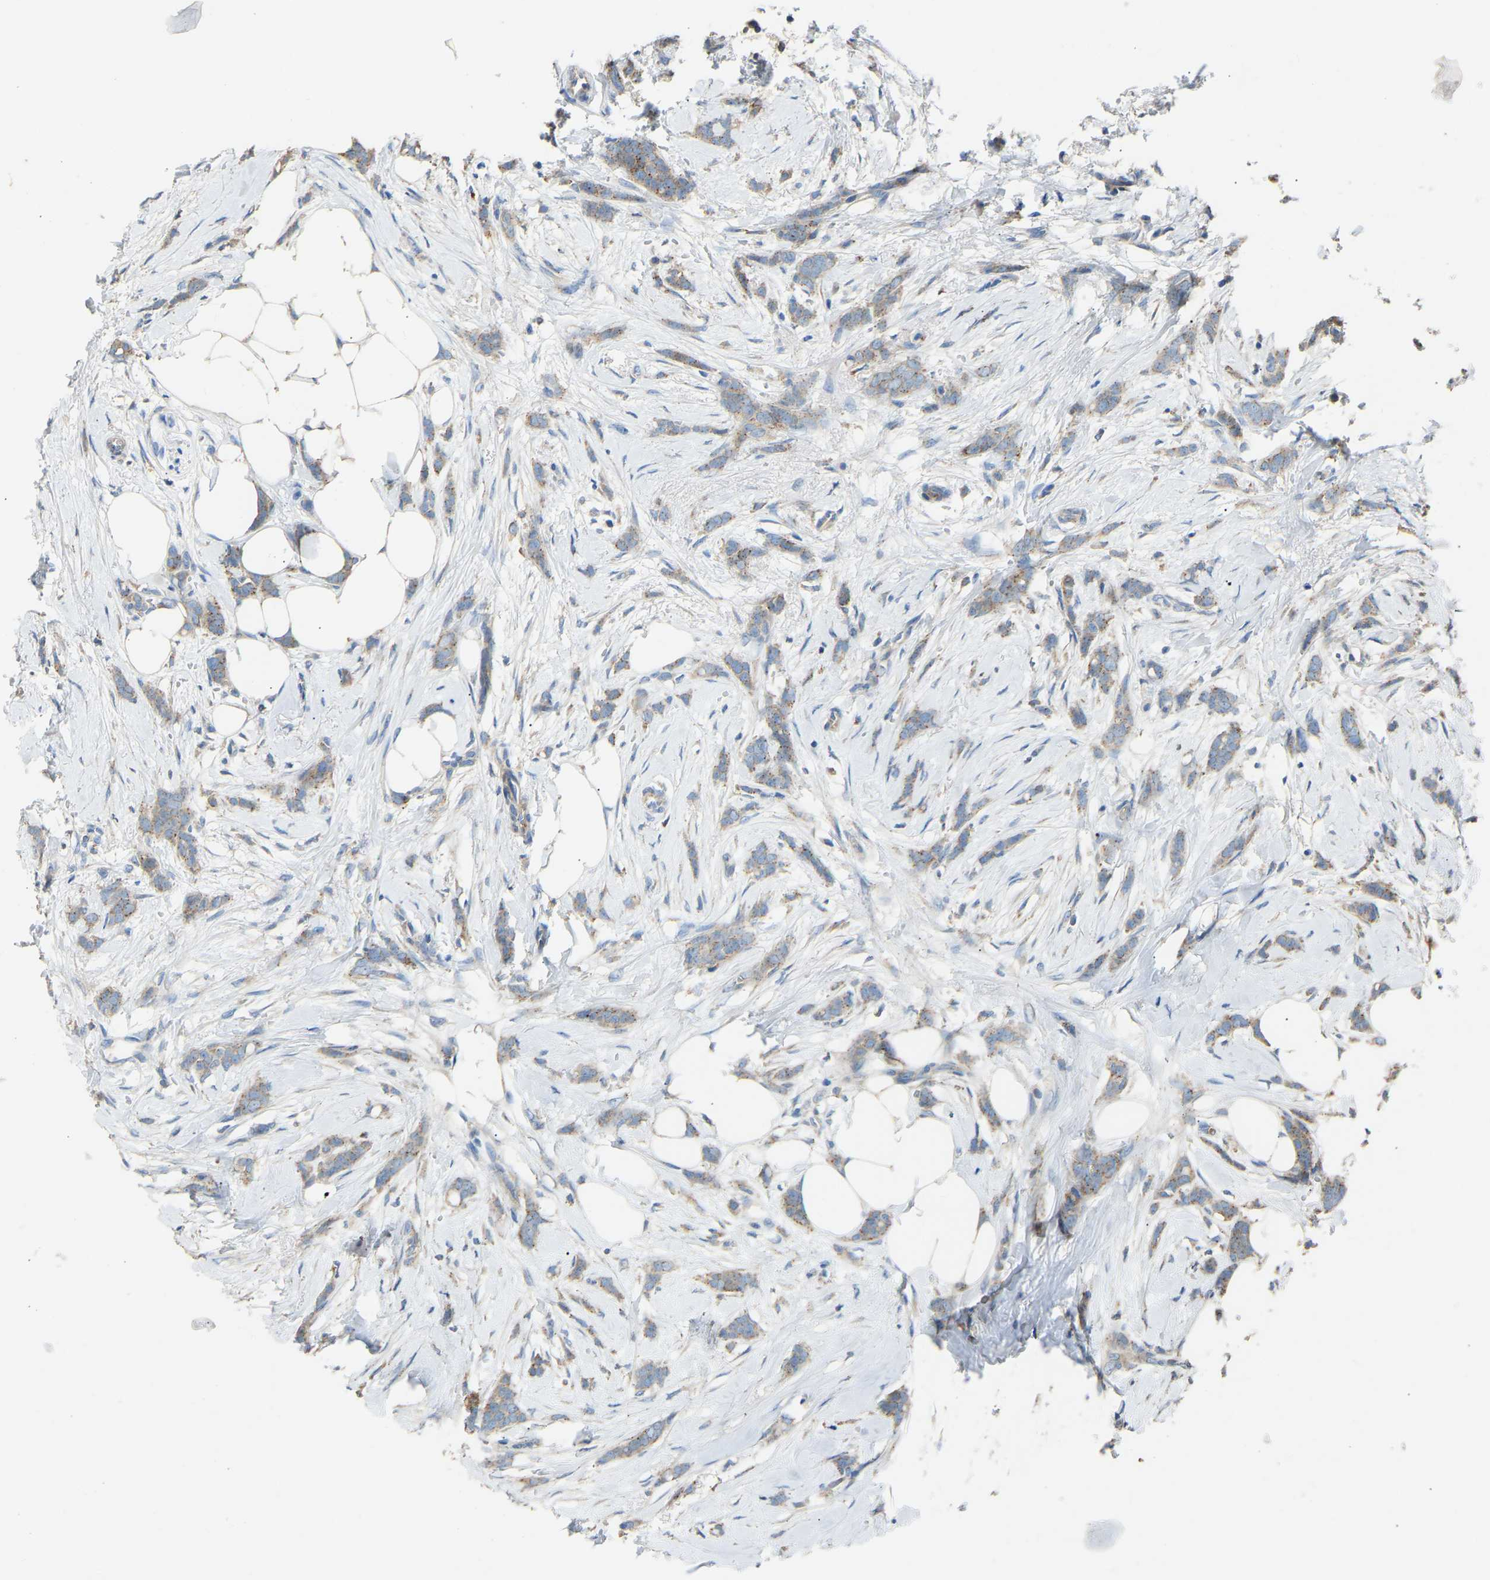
{"staining": {"intensity": "weak", "quantity": "25%-75%", "location": "cytoplasmic/membranous"}, "tissue": "breast cancer", "cell_type": "Tumor cells", "image_type": "cancer", "snomed": [{"axis": "morphology", "description": "Lobular carcinoma, in situ"}, {"axis": "morphology", "description": "Lobular carcinoma"}, {"axis": "topography", "description": "Breast"}], "caption": "Immunohistochemical staining of human breast cancer shows weak cytoplasmic/membranous protein positivity in about 25%-75% of tumor cells.", "gene": "RGP1", "patient": {"sex": "female", "age": 41}}